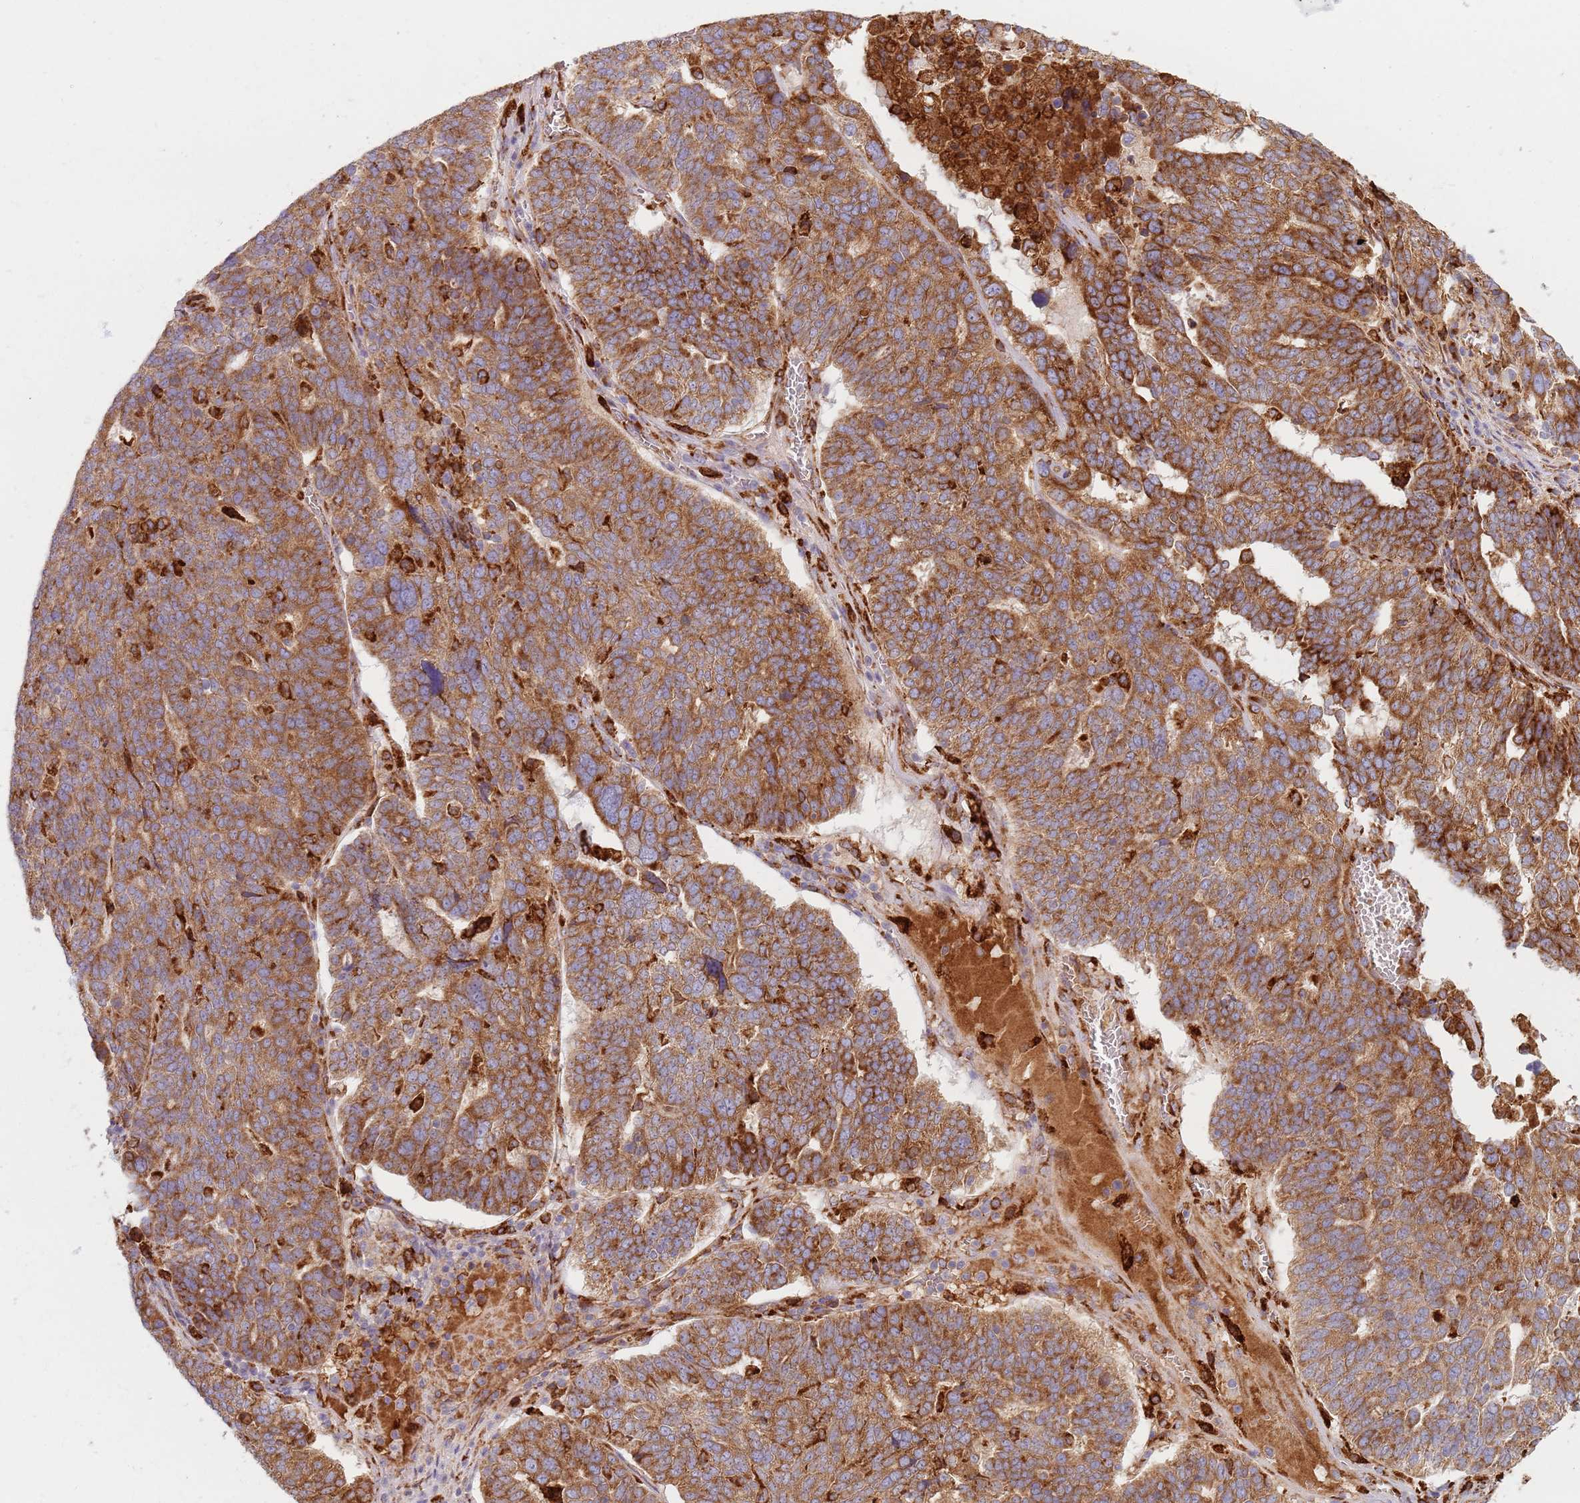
{"staining": {"intensity": "strong", "quantity": ">75%", "location": "cytoplasmic/membranous"}, "tissue": "ovarian cancer", "cell_type": "Tumor cells", "image_type": "cancer", "snomed": [{"axis": "morphology", "description": "Cystadenocarcinoma, serous, NOS"}, {"axis": "topography", "description": "Ovary"}], "caption": "Immunohistochemistry staining of serous cystadenocarcinoma (ovarian), which displays high levels of strong cytoplasmic/membranous staining in about >75% of tumor cells indicating strong cytoplasmic/membranous protein staining. The staining was performed using DAB (3,3'-diaminobenzidine) (brown) for protein detection and nuclei were counterstained in hematoxylin (blue).", "gene": "COLGALT1", "patient": {"sex": "female", "age": 59}}